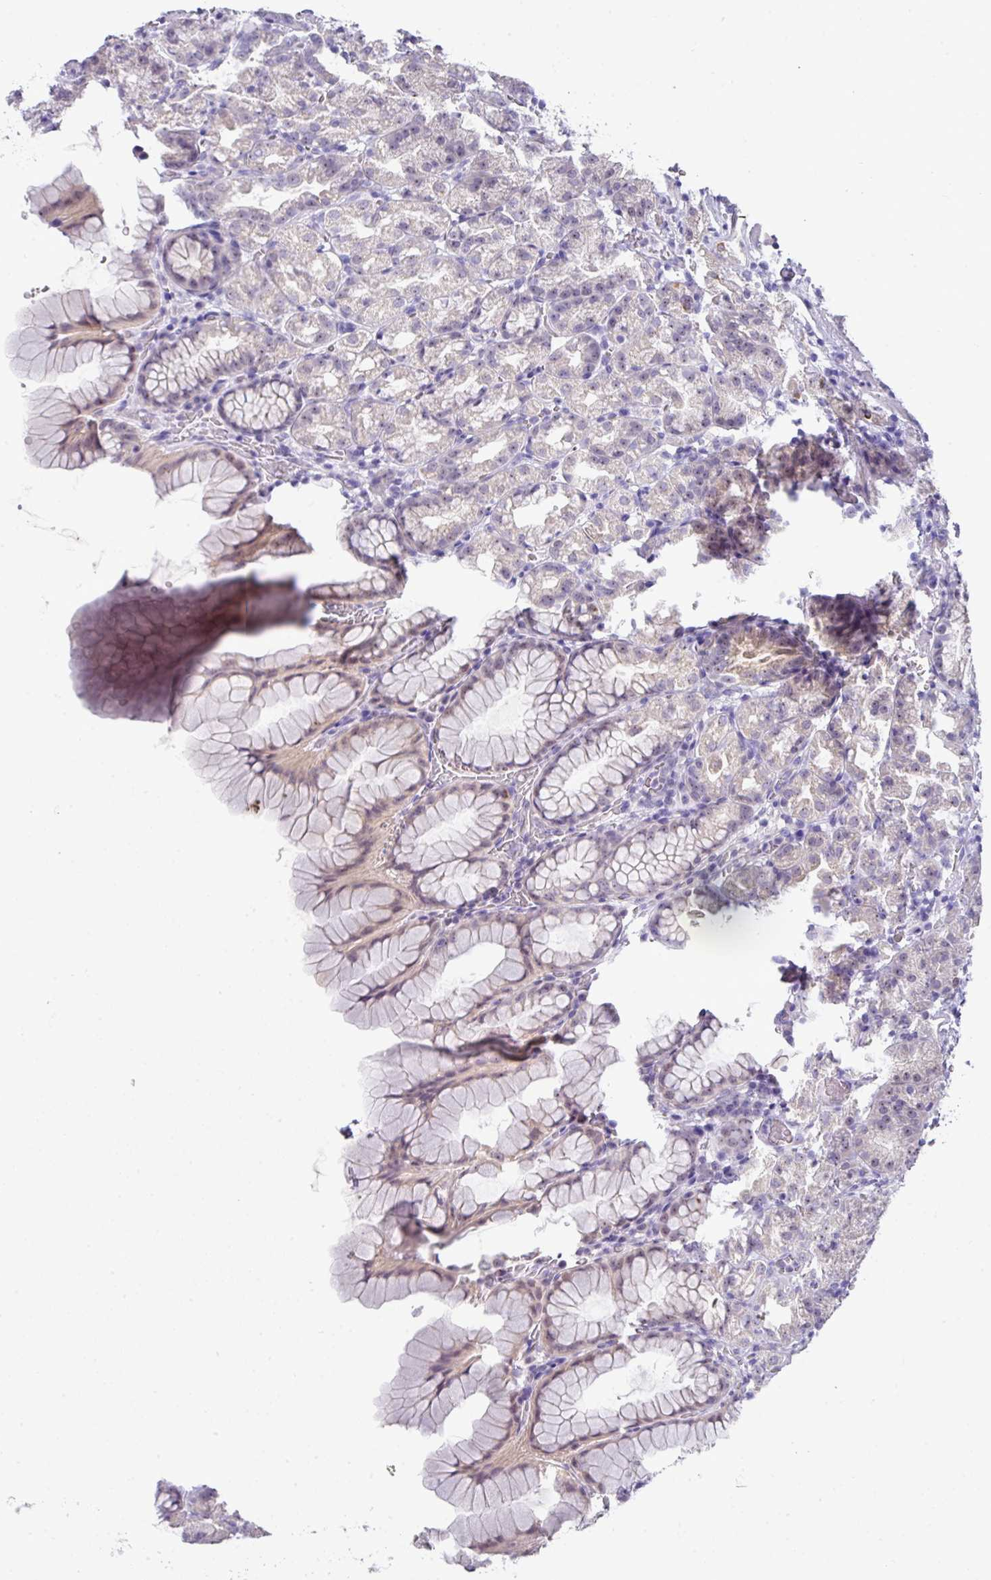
{"staining": {"intensity": "weak", "quantity": "<25%", "location": "cytoplasmic/membranous,nuclear"}, "tissue": "stomach", "cell_type": "Glandular cells", "image_type": "normal", "snomed": [{"axis": "morphology", "description": "Normal tissue, NOS"}, {"axis": "topography", "description": "Stomach, upper"}], "caption": "Protein analysis of normal stomach reveals no significant expression in glandular cells.", "gene": "GCG", "patient": {"sex": "female", "age": 81}}